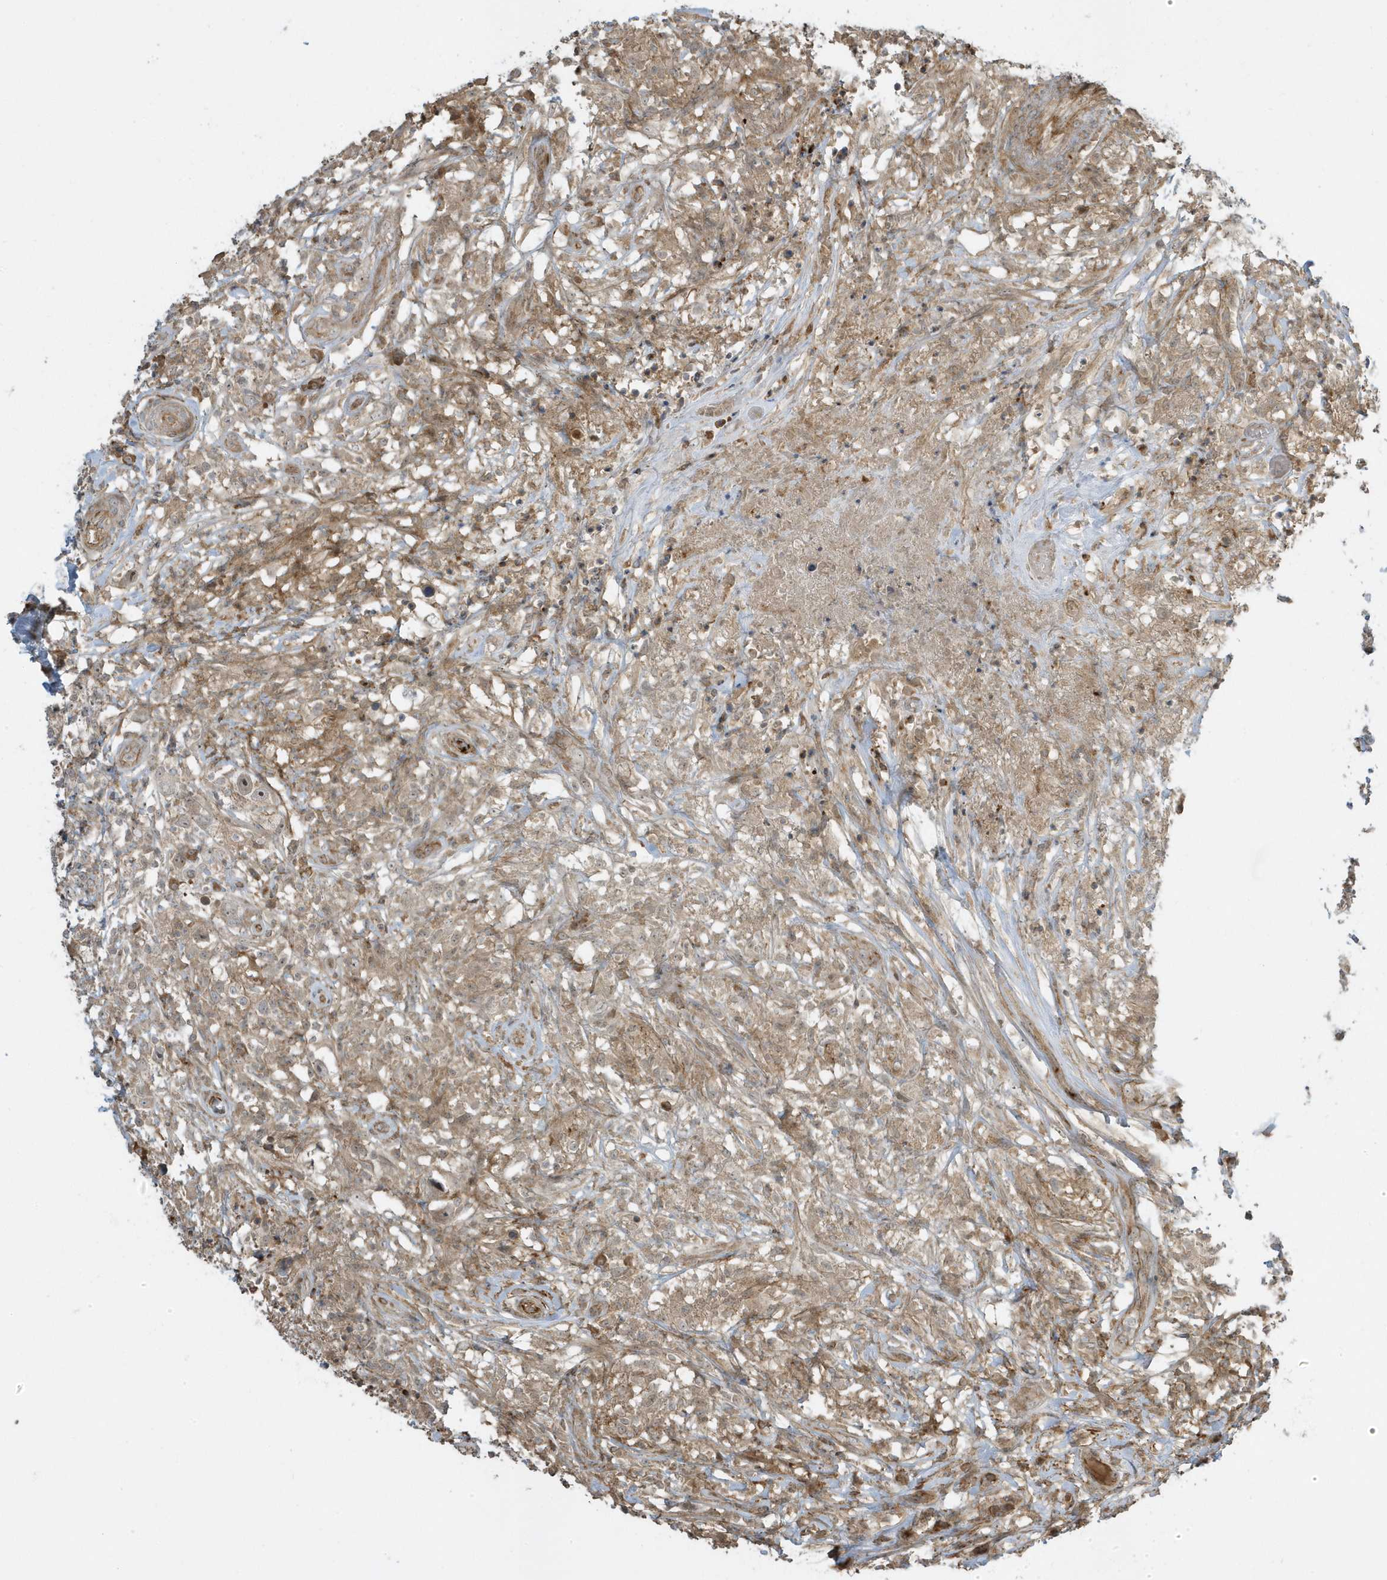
{"staining": {"intensity": "weak", "quantity": ">75%", "location": "cytoplasmic/membranous,nuclear"}, "tissue": "testis cancer", "cell_type": "Tumor cells", "image_type": "cancer", "snomed": [{"axis": "morphology", "description": "Seminoma, NOS"}, {"axis": "topography", "description": "Testis"}], "caption": "An immunohistochemistry micrograph of tumor tissue is shown. Protein staining in brown highlights weak cytoplasmic/membranous and nuclear positivity in testis seminoma within tumor cells.", "gene": "ZBTB8A", "patient": {"sex": "male", "age": 49}}